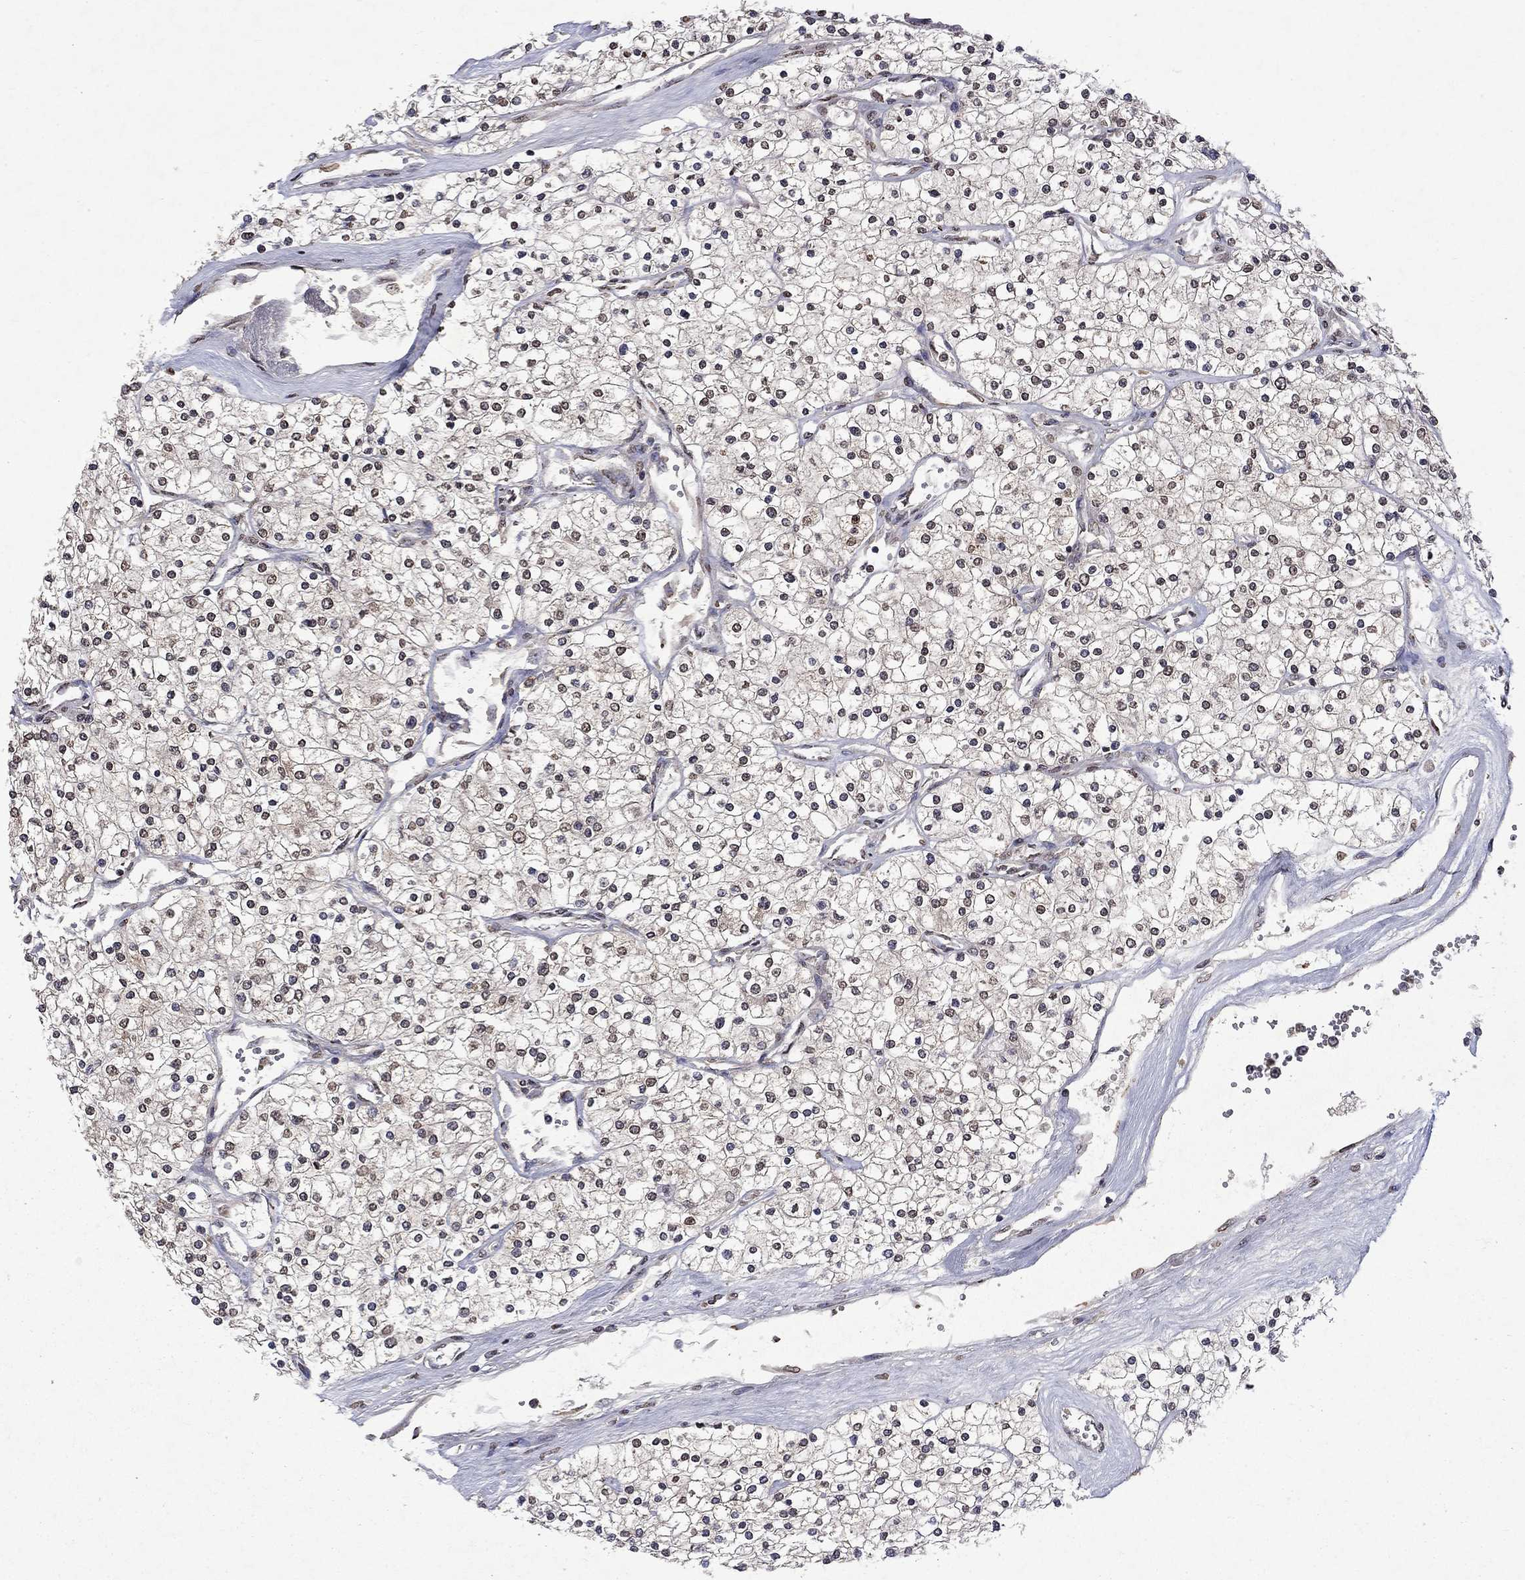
{"staining": {"intensity": "moderate", "quantity": "25%-75%", "location": "nuclear"}, "tissue": "renal cancer", "cell_type": "Tumor cells", "image_type": "cancer", "snomed": [{"axis": "morphology", "description": "Adenocarcinoma, NOS"}, {"axis": "topography", "description": "Kidney"}], "caption": "Brown immunohistochemical staining in human renal cancer (adenocarcinoma) shows moderate nuclear positivity in approximately 25%-75% of tumor cells.", "gene": "TTC38", "patient": {"sex": "male", "age": 80}}